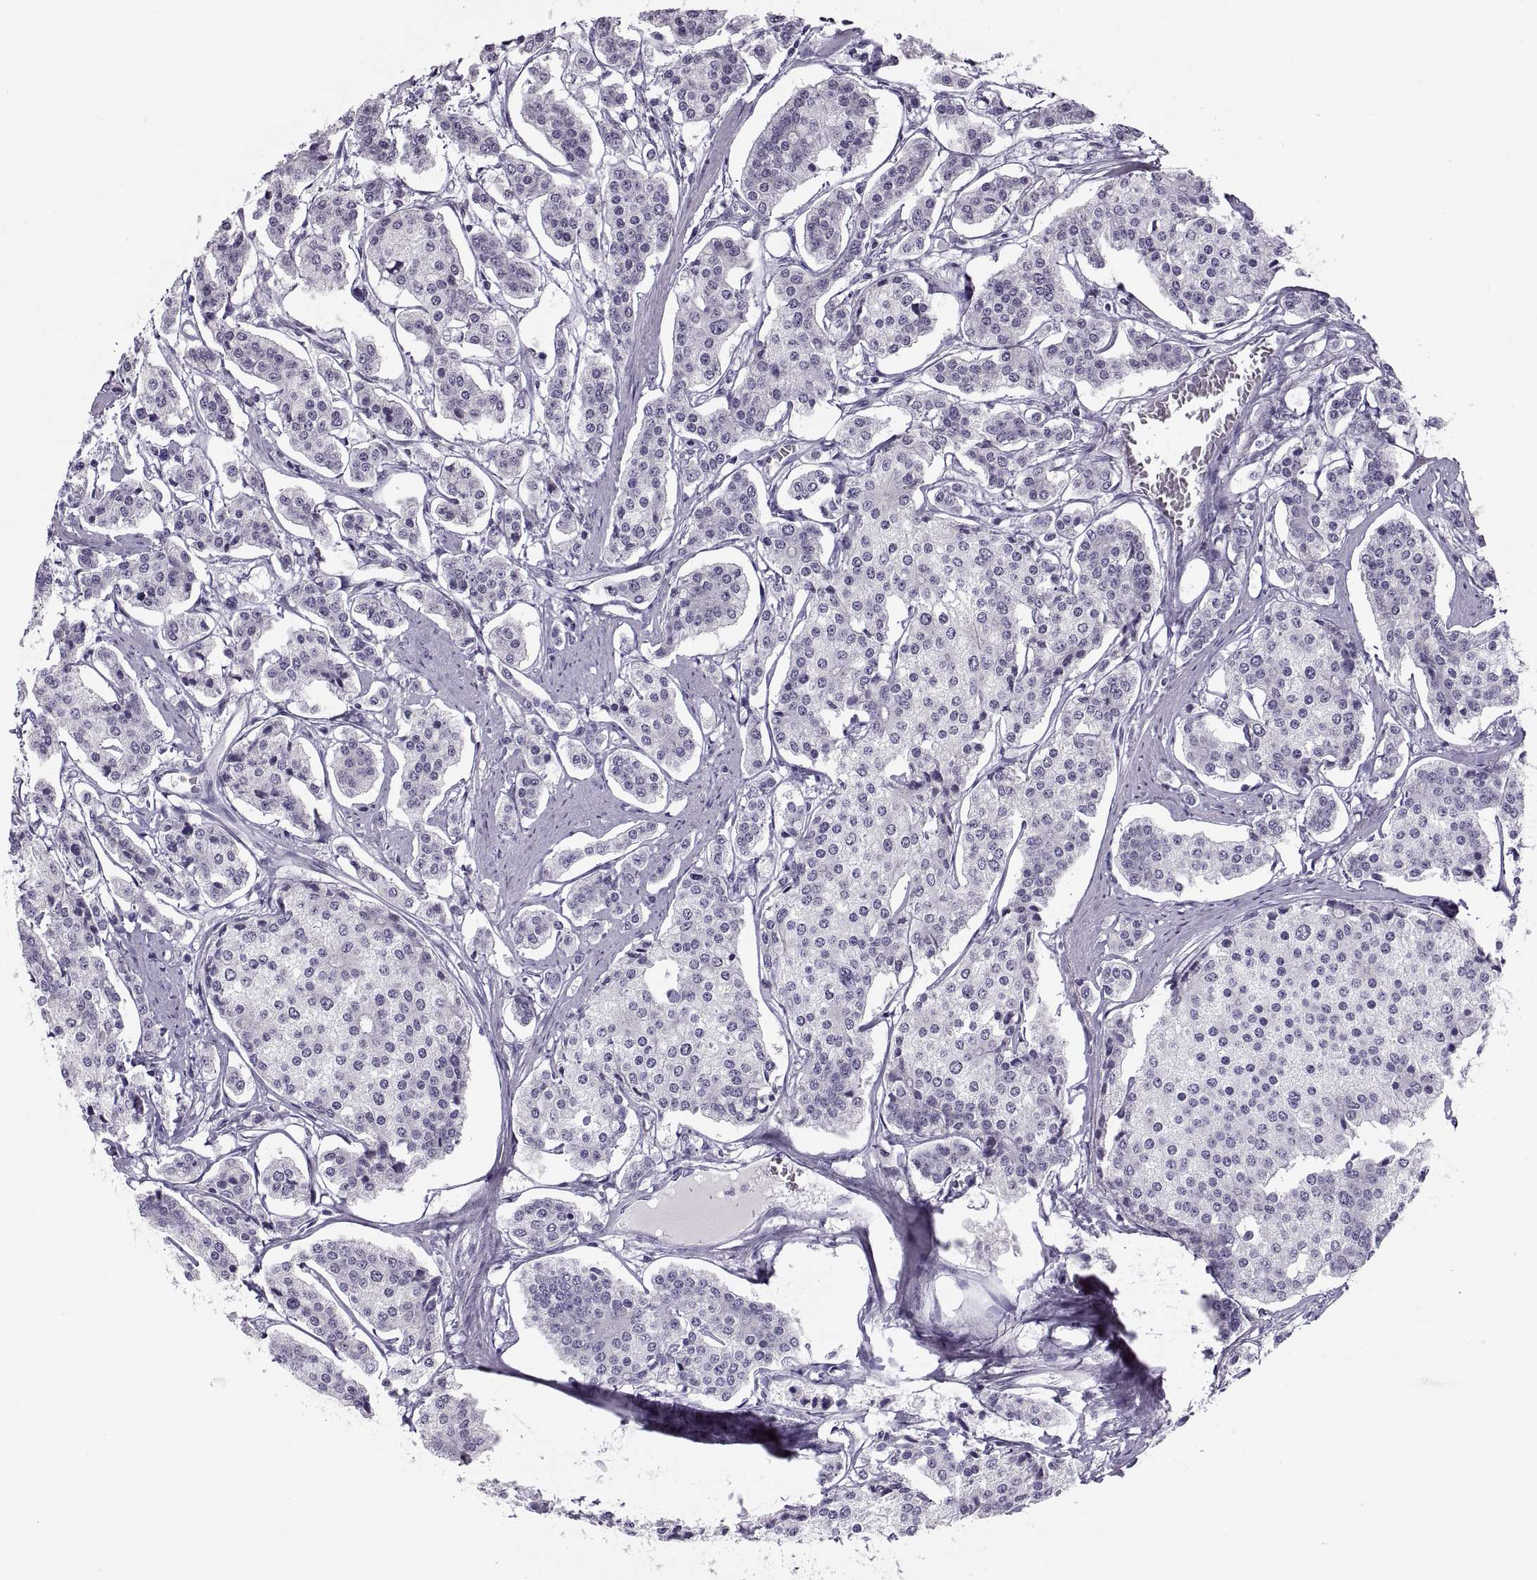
{"staining": {"intensity": "negative", "quantity": "none", "location": "none"}, "tissue": "carcinoid", "cell_type": "Tumor cells", "image_type": "cancer", "snomed": [{"axis": "morphology", "description": "Carcinoid, malignant, NOS"}, {"axis": "topography", "description": "Small intestine"}], "caption": "Photomicrograph shows no protein expression in tumor cells of malignant carcinoid tissue.", "gene": "C3orf22", "patient": {"sex": "female", "age": 65}}